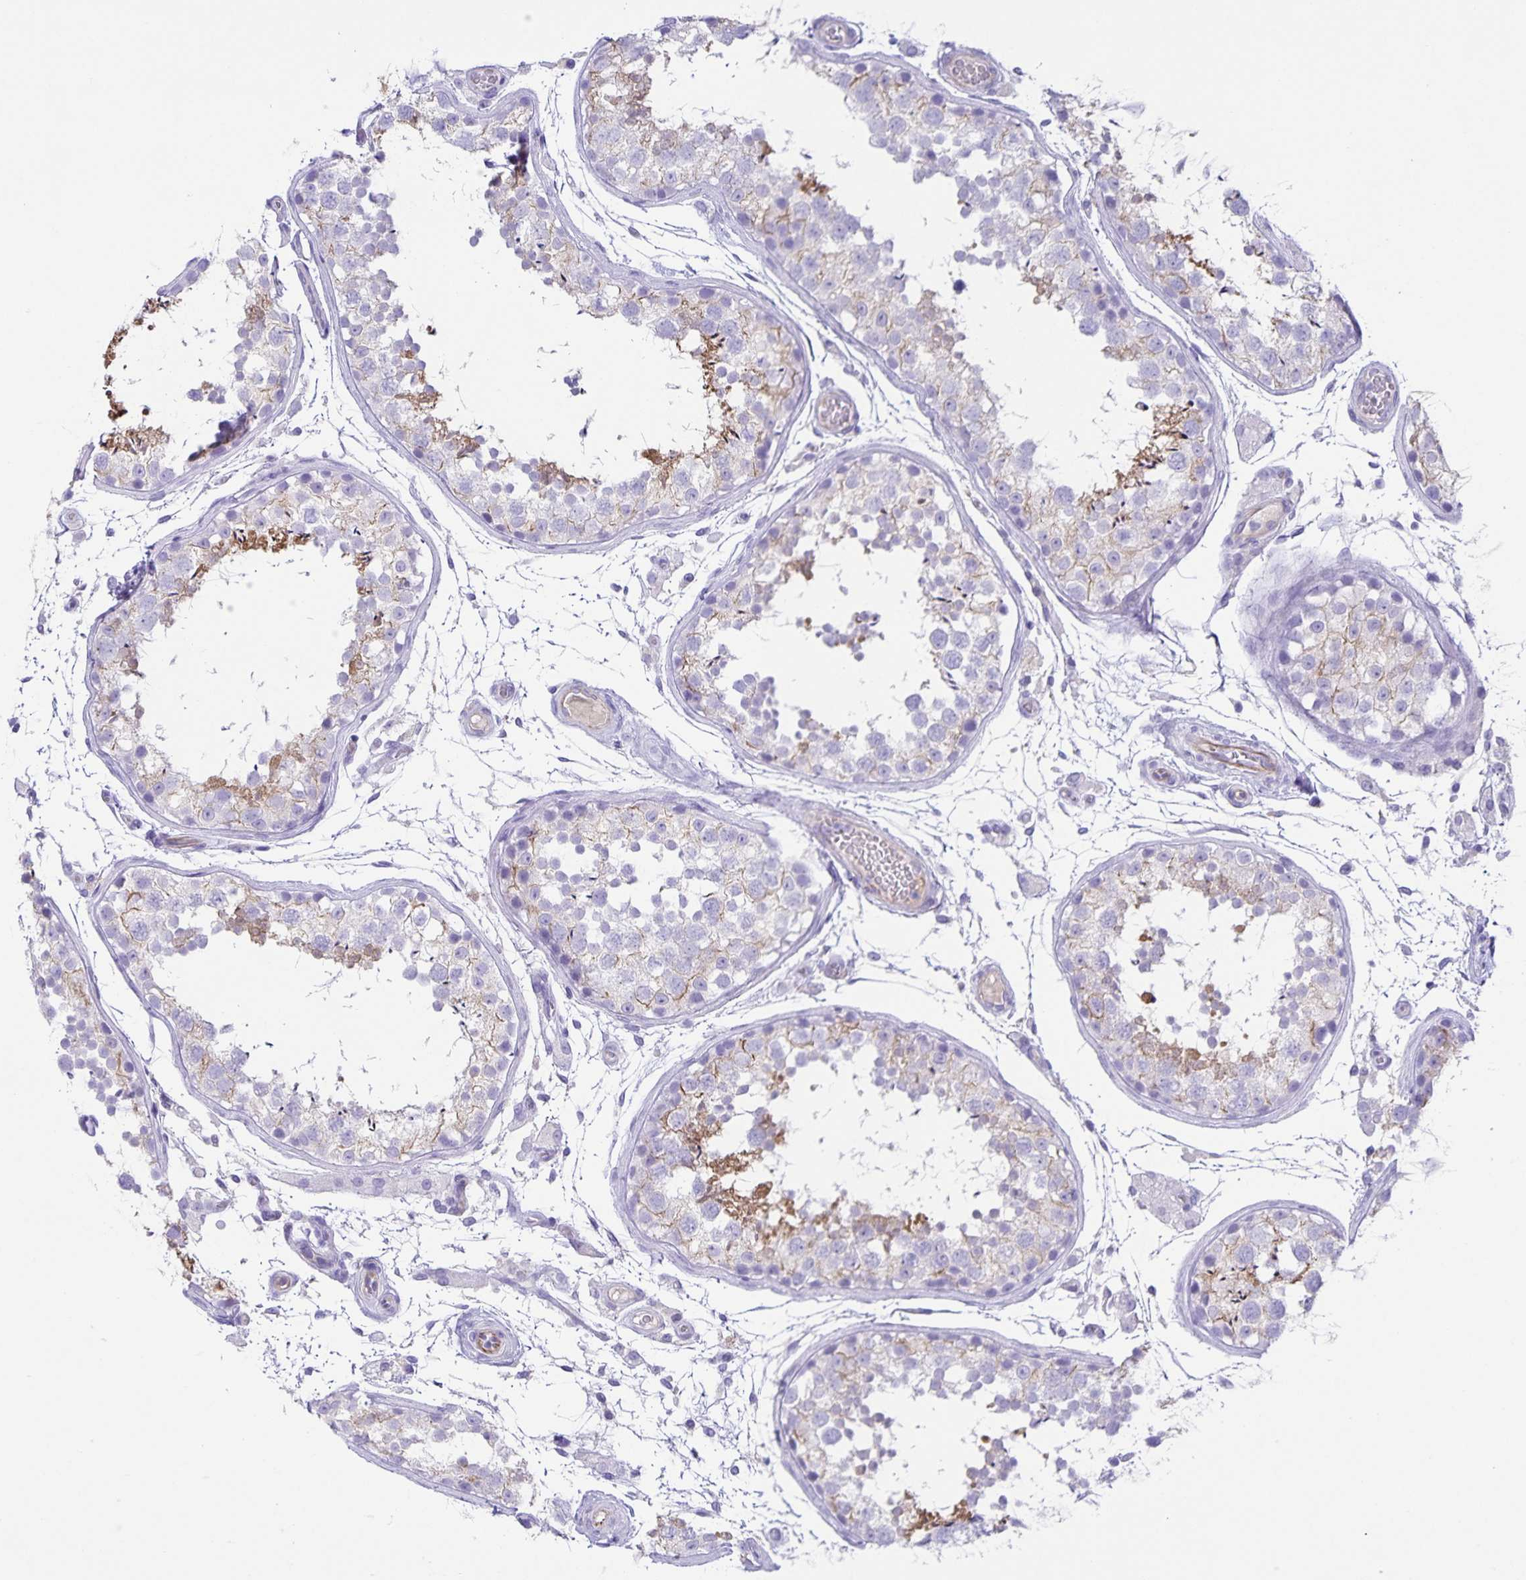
{"staining": {"intensity": "moderate", "quantity": "<25%", "location": "cytoplasmic/membranous"}, "tissue": "testis", "cell_type": "Cells in seminiferous ducts", "image_type": "normal", "snomed": [{"axis": "morphology", "description": "Normal tissue, NOS"}, {"axis": "topography", "description": "Testis"}], "caption": "Immunohistochemical staining of benign human testis reveals low levels of moderate cytoplasmic/membranous staining in approximately <25% of cells in seminiferous ducts. Nuclei are stained in blue.", "gene": "UBQLN3", "patient": {"sex": "male", "age": 29}}